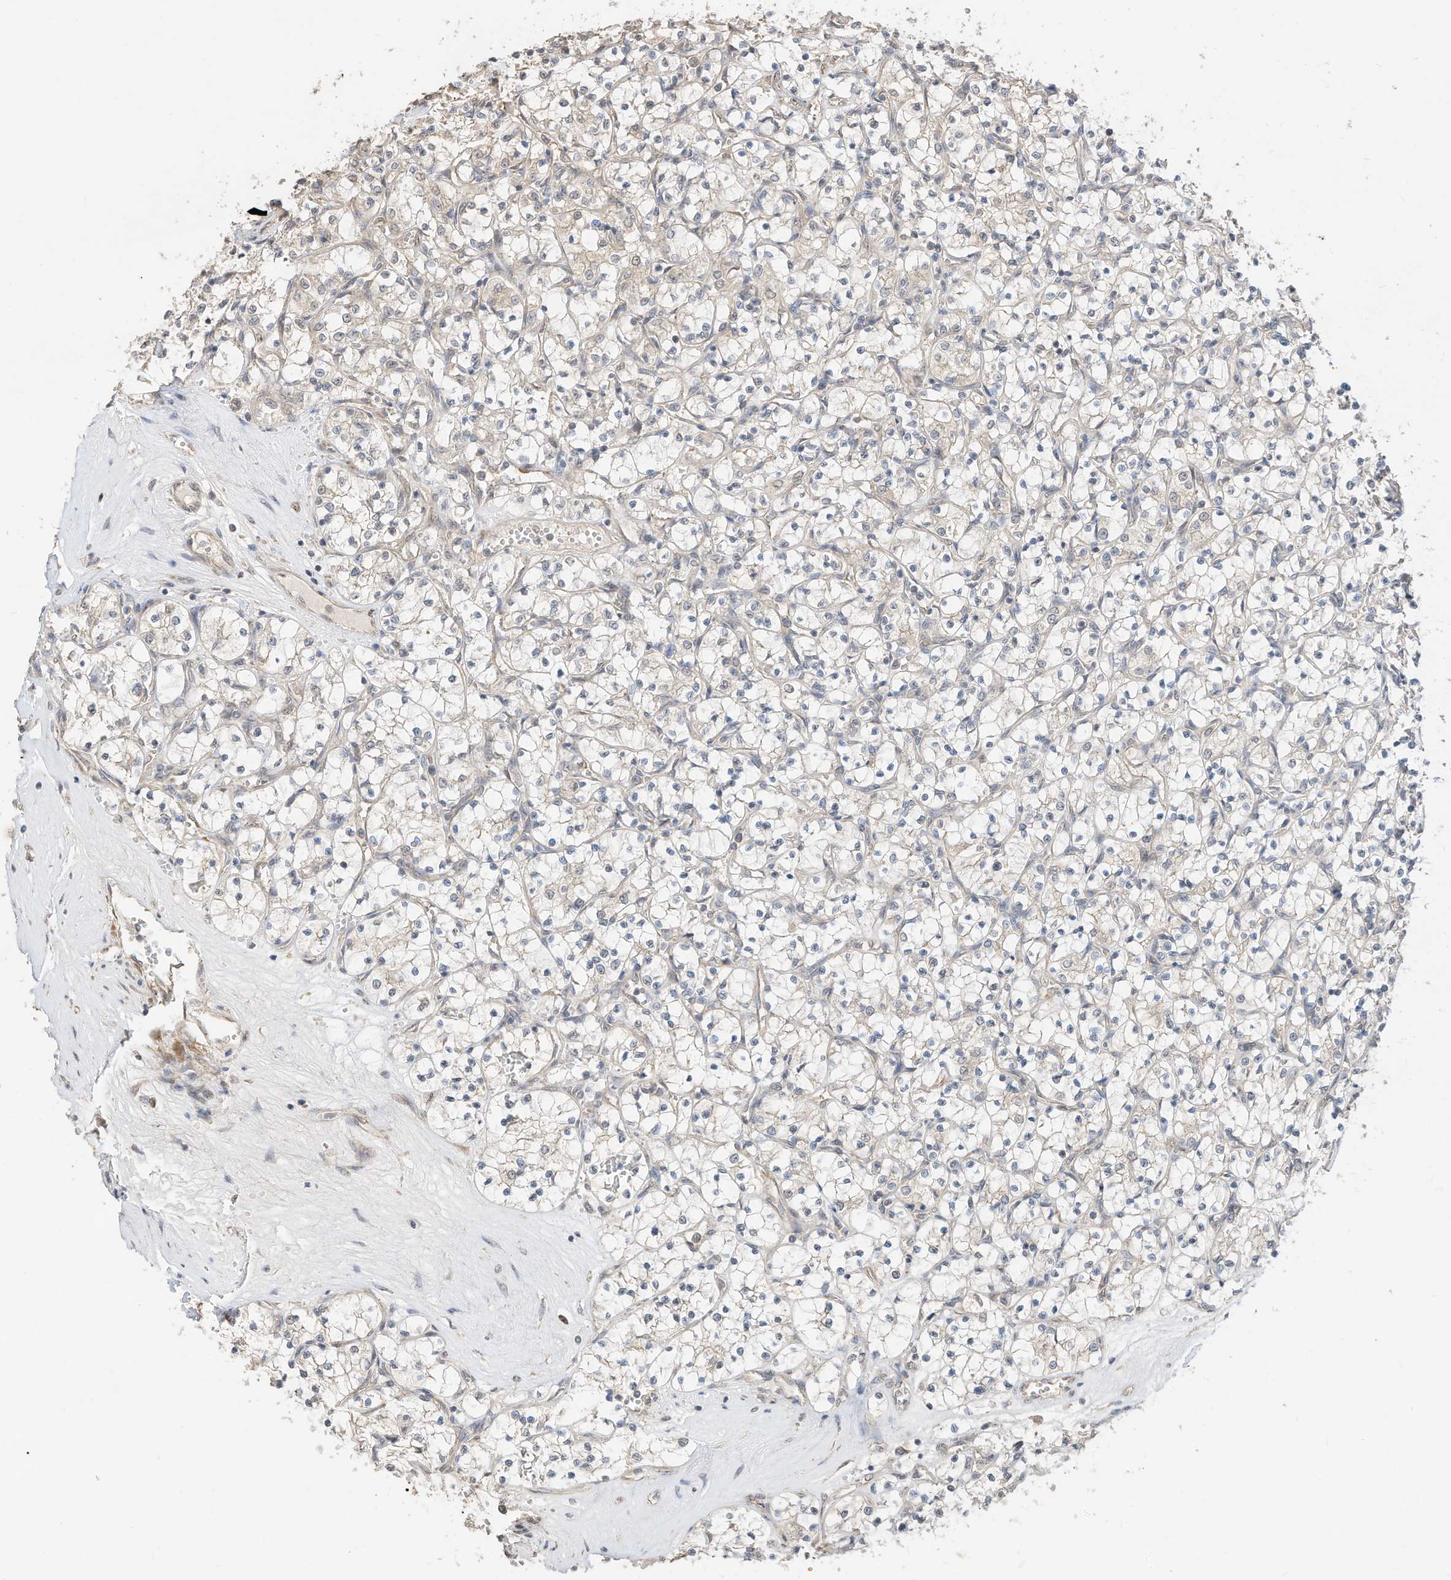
{"staining": {"intensity": "negative", "quantity": "none", "location": "none"}, "tissue": "renal cancer", "cell_type": "Tumor cells", "image_type": "cancer", "snomed": [{"axis": "morphology", "description": "Adenocarcinoma, NOS"}, {"axis": "topography", "description": "Kidney"}], "caption": "High magnification brightfield microscopy of adenocarcinoma (renal) stained with DAB (3,3'-diaminobenzidine) (brown) and counterstained with hematoxylin (blue): tumor cells show no significant expression.", "gene": "CAGE1", "patient": {"sex": "female", "age": 69}}